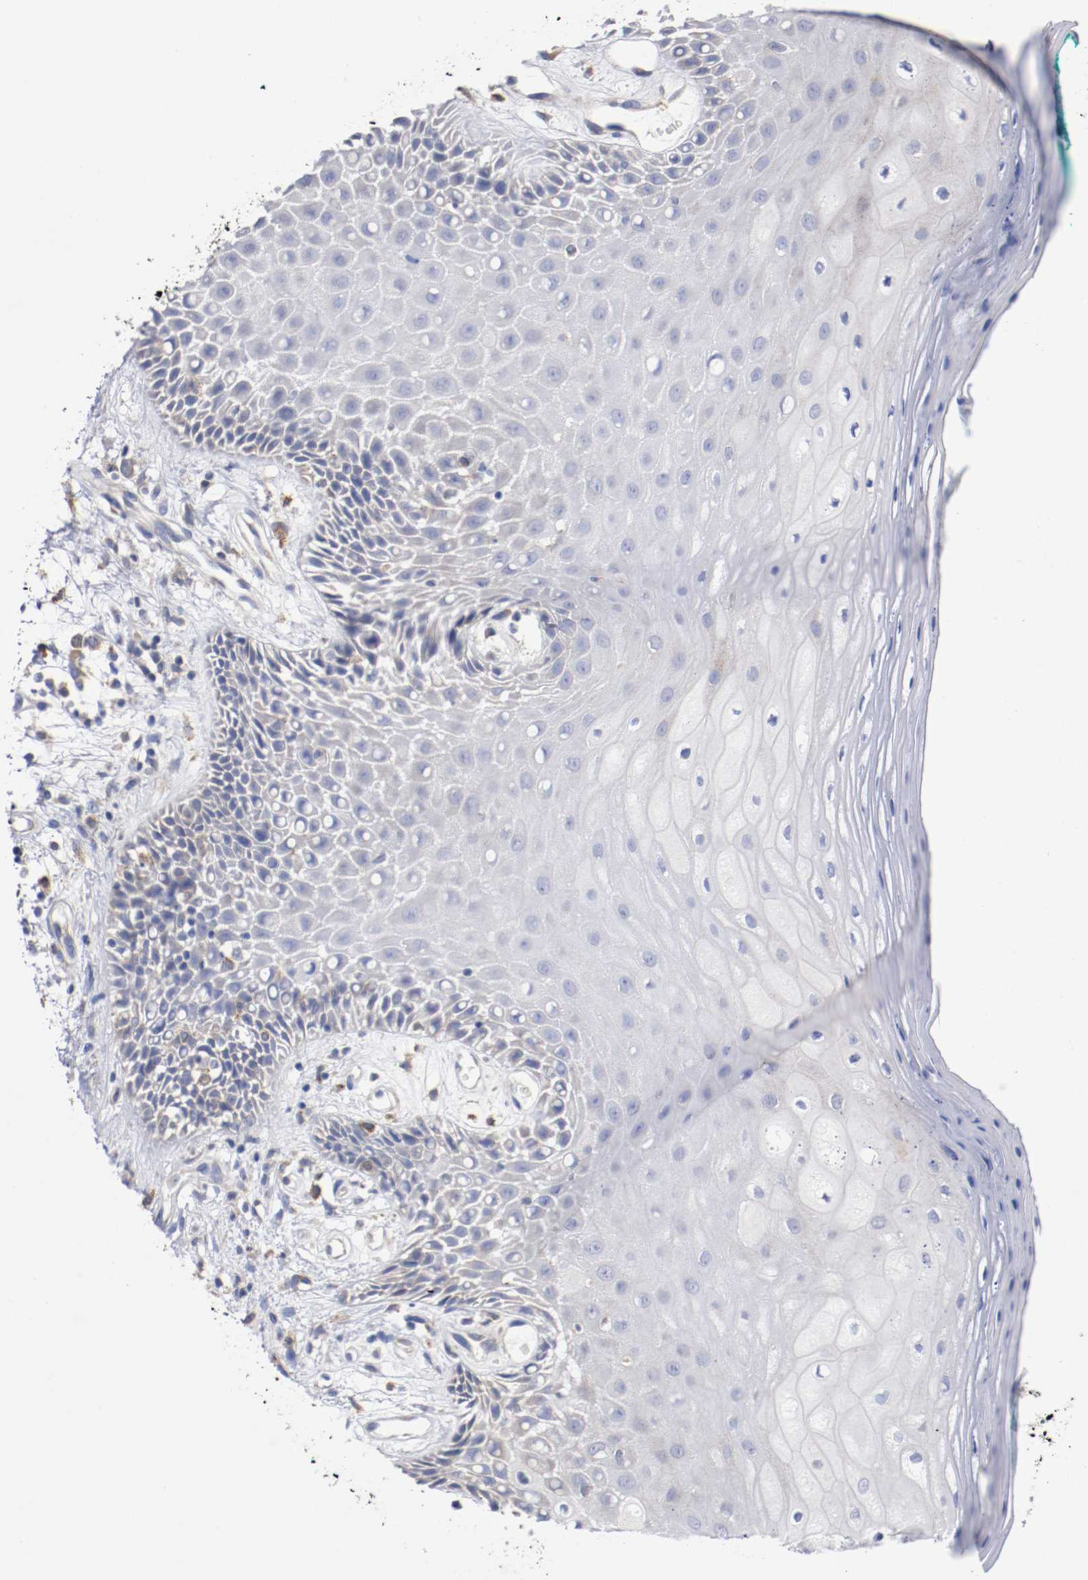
{"staining": {"intensity": "weak", "quantity": "<25%", "location": "cytoplasmic/membranous"}, "tissue": "oral mucosa", "cell_type": "Squamous epithelial cells", "image_type": "normal", "snomed": [{"axis": "morphology", "description": "Normal tissue, NOS"}, {"axis": "morphology", "description": "Squamous cell carcinoma, NOS"}, {"axis": "topography", "description": "Skeletal muscle"}, {"axis": "topography", "description": "Oral tissue"}, {"axis": "topography", "description": "Head-Neck"}], "caption": "DAB (3,3'-diaminobenzidine) immunohistochemical staining of unremarkable human oral mucosa reveals no significant expression in squamous epithelial cells. (DAB immunohistochemistry with hematoxylin counter stain).", "gene": "TRAF2", "patient": {"sex": "female", "age": 84}}